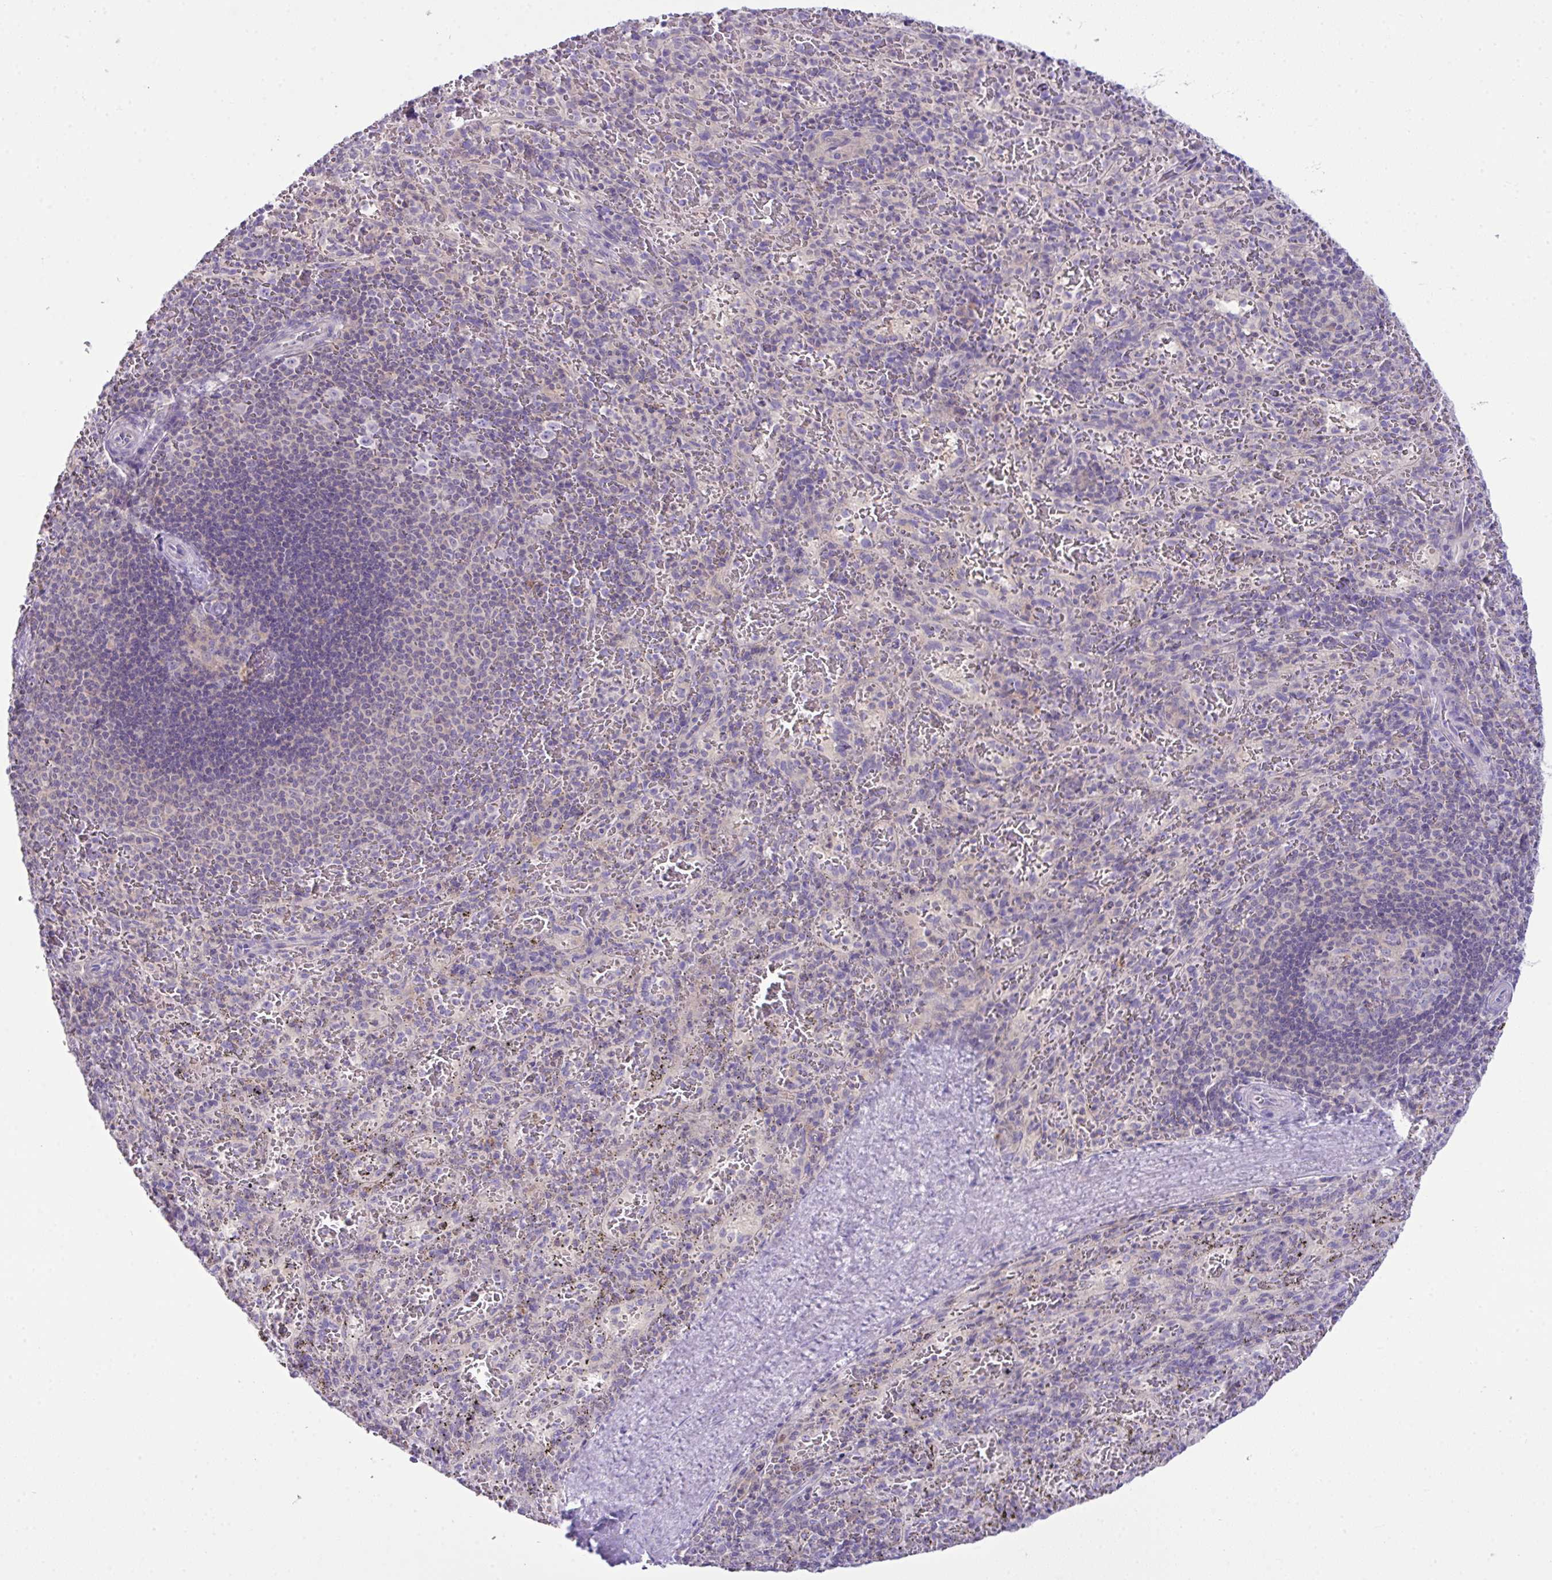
{"staining": {"intensity": "weak", "quantity": "<25%", "location": "cytoplasmic/membranous"}, "tissue": "spleen", "cell_type": "Cells in red pulp", "image_type": "normal", "snomed": [{"axis": "morphology", "description": "Normal tissue, NOS"}, {"axis": "topography", "description": "Spleen"}], "caption": "An immunohistochemistry (IHC) image of normal spleen is shown. There is no staining in cells in red pulp of spleen.", "gene": "D2HGDH", "patient": {"sex": "male", "age": 57}}